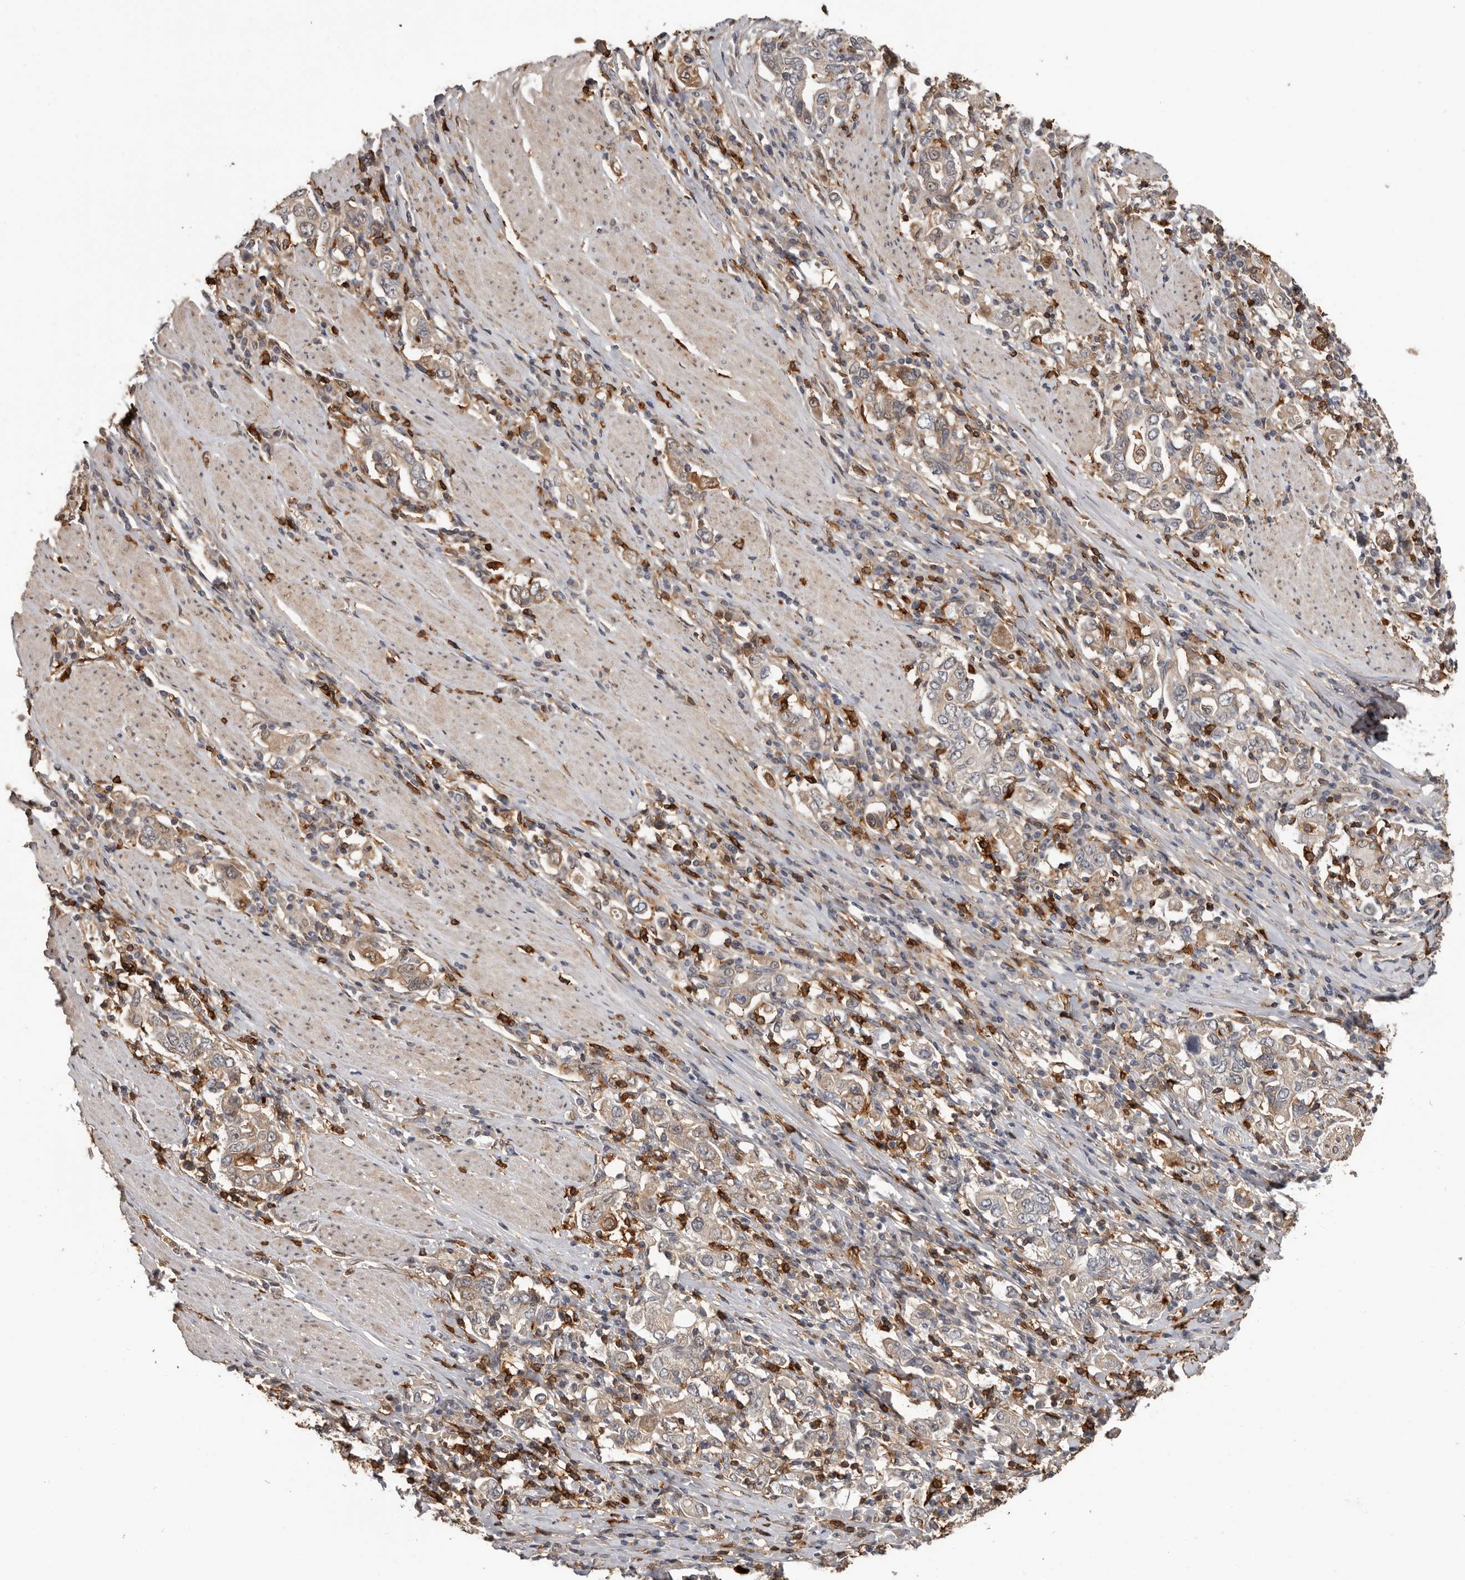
{"staining": {"intensity": "weak", "quantity": "25%-75%", "location": "cytoplasmic/membranous"}, "tissue": "stomach cancer", "cell_type": "Tumor cells", "image_type": "cancer", "snomed": [{"axis": "morphology", "description": "Adenocarcinoma, NOS"}, {"axis": "topography", "description": "Stomach, upper"}], "caption": "High-power microscopy captured an immunohistochemistry micrograph of stomach adenocarcinoma, revealing weak cytoplasmic/membranous expression in approximately 25%-75% of tumor cells. Nuclei are stained in blue.", "gene": "PRR12", "patient": {"sex": "male", "age": 62}}